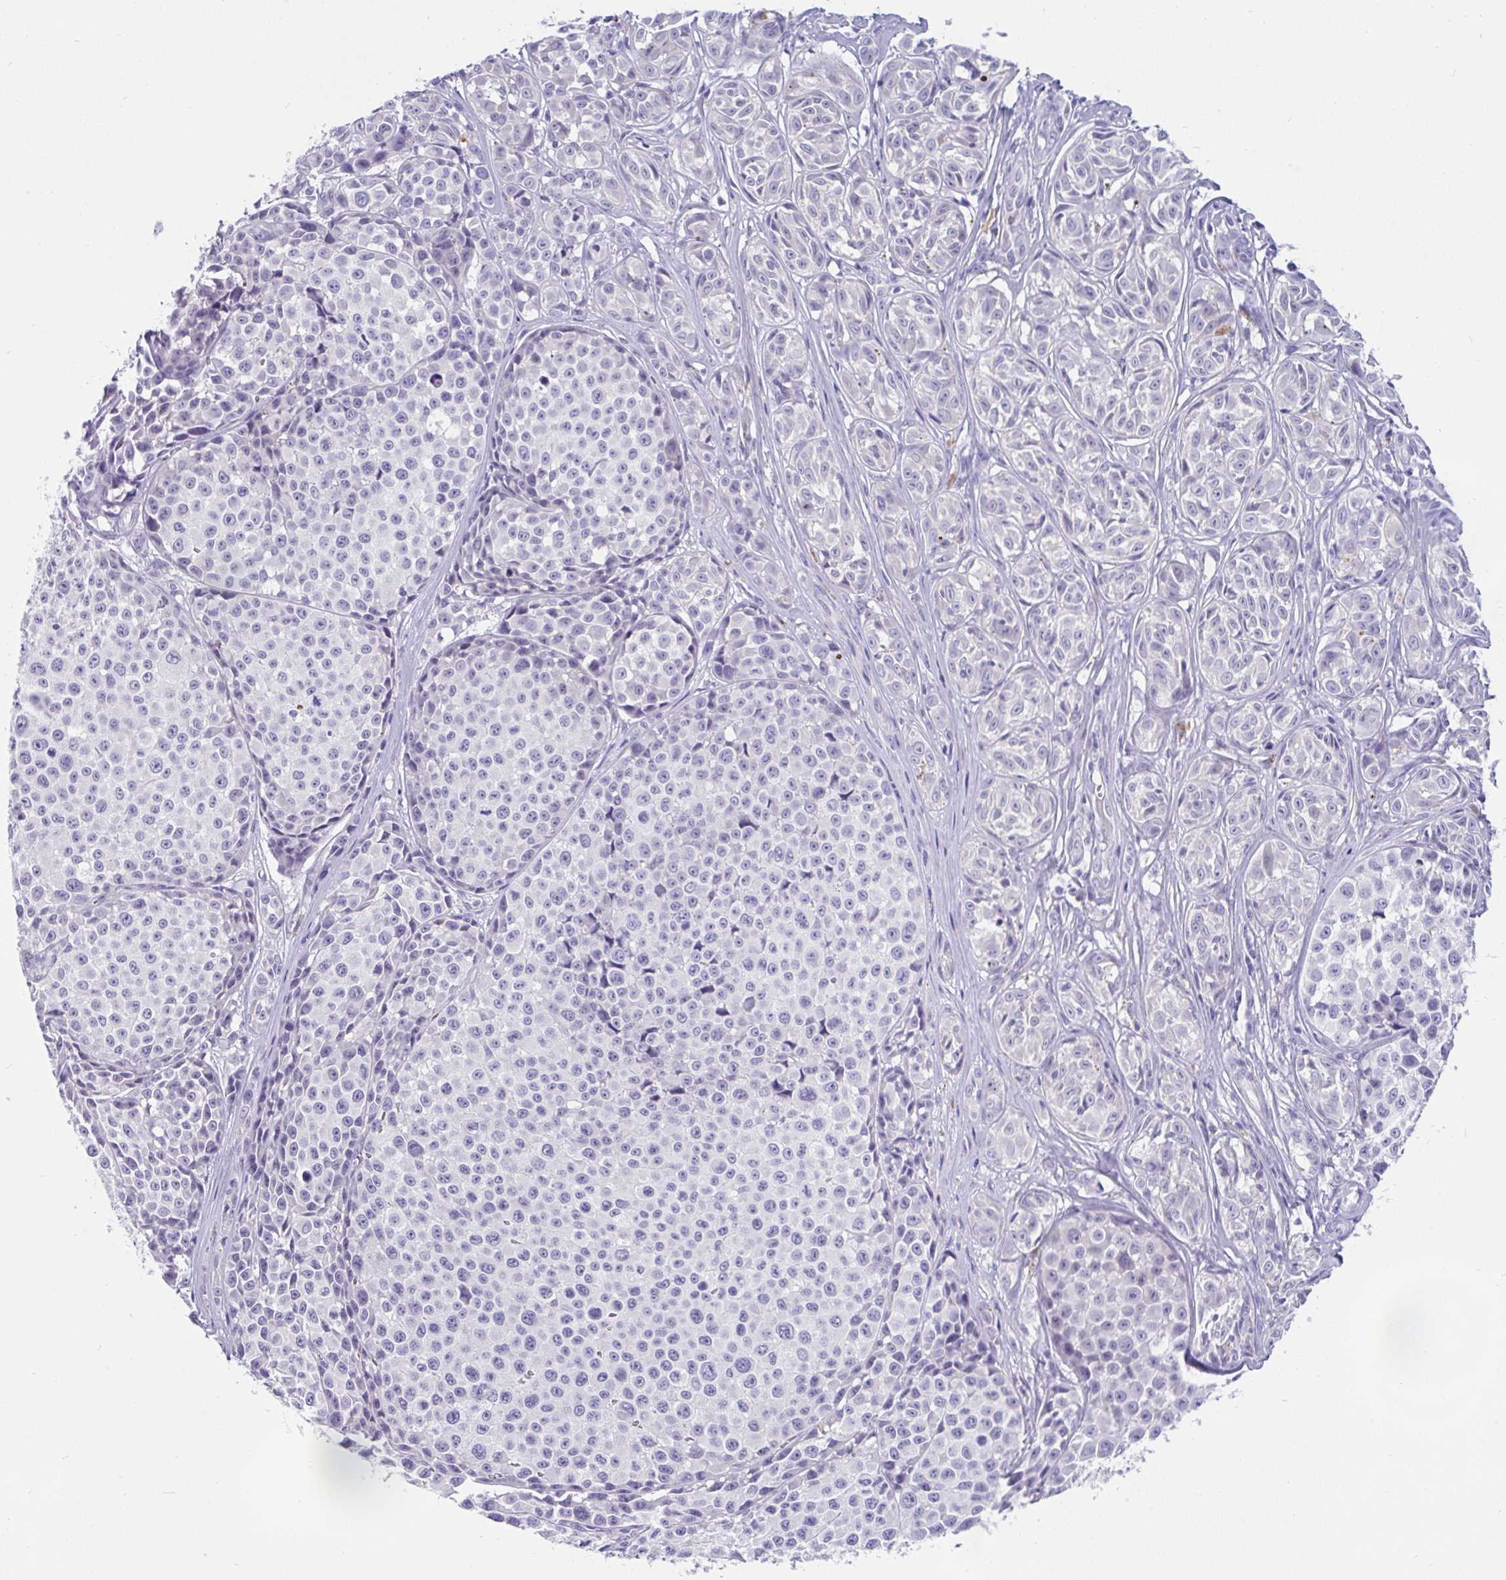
{"staining": {"intensity": "negative", "quantity": "none", "location": "none"}, "tissue": "melanoma", "cell_type": "Tumor cells", "image_type": "cancer", "snomed": [{"axis": "morphology", "description": "Malignant melanoma, NOS"}, {"axis": "topography", "description": "Skin"}], "caption": "Protein analysis of melanoma displays no significant staining in tumor cells.", "gene": "KIAA2013", "patient": {"sex": "female", "age": 35}}